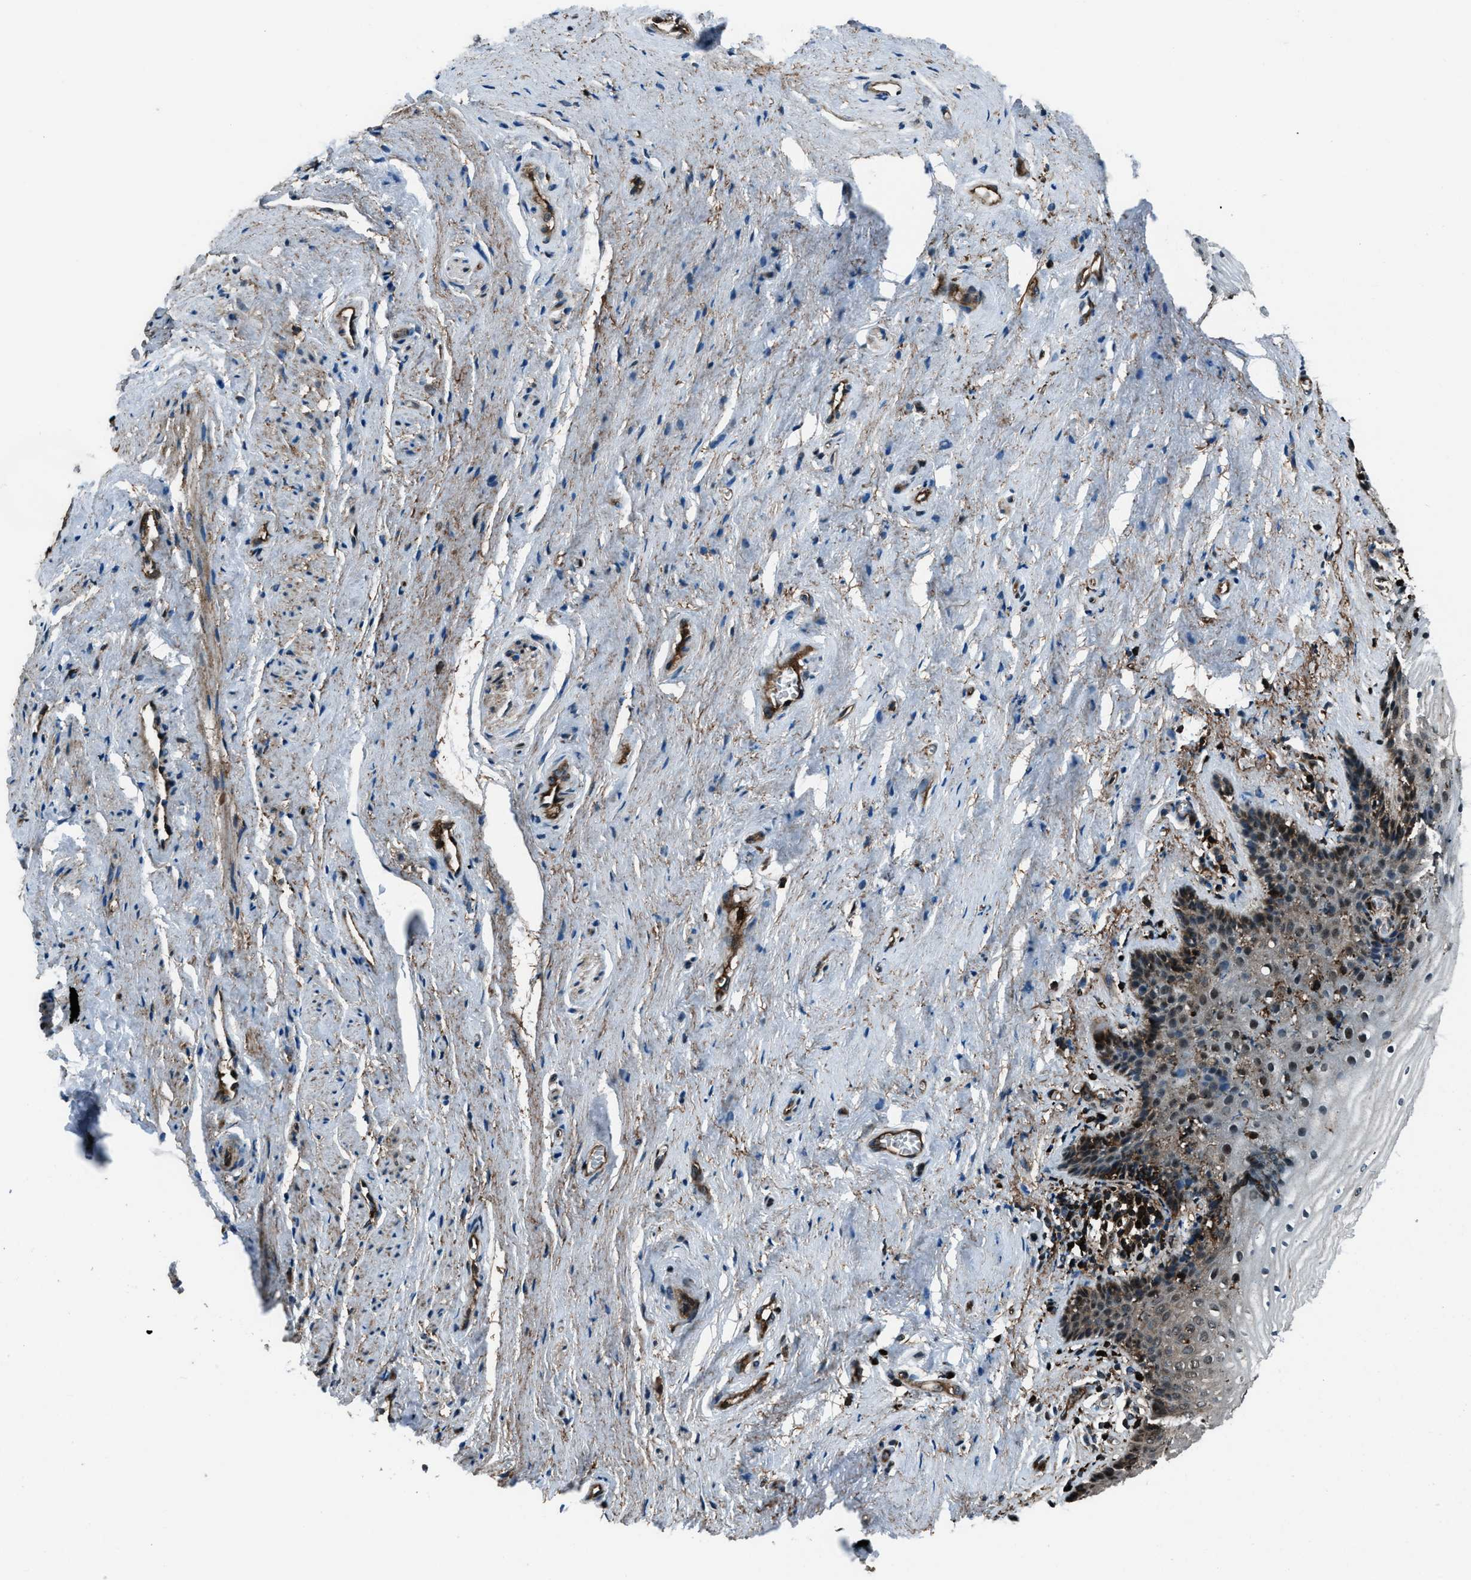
{"staining": {"intensity": "moderate", "quantity": "25%-75%", "location": "cytoplasmic/membranous,nuclear"}, "tissue": "vagina", "cell_type": "Squamous epithelial cells", "image_type": "normal", "snomed": [{"axis": "morphology", "description": "Normal tissue, NOS"}, {"axis": "topography", "description": "Vagina"}], "caption": "Human vagina stained with a brown dye demonstrates moderate cytoplasmic/membranous,nuclear positive expression in approximately 25%-75% of squamous epithelial cells.", "gene": "SNX30", "patient": {"sex": "female", "age": 44}}